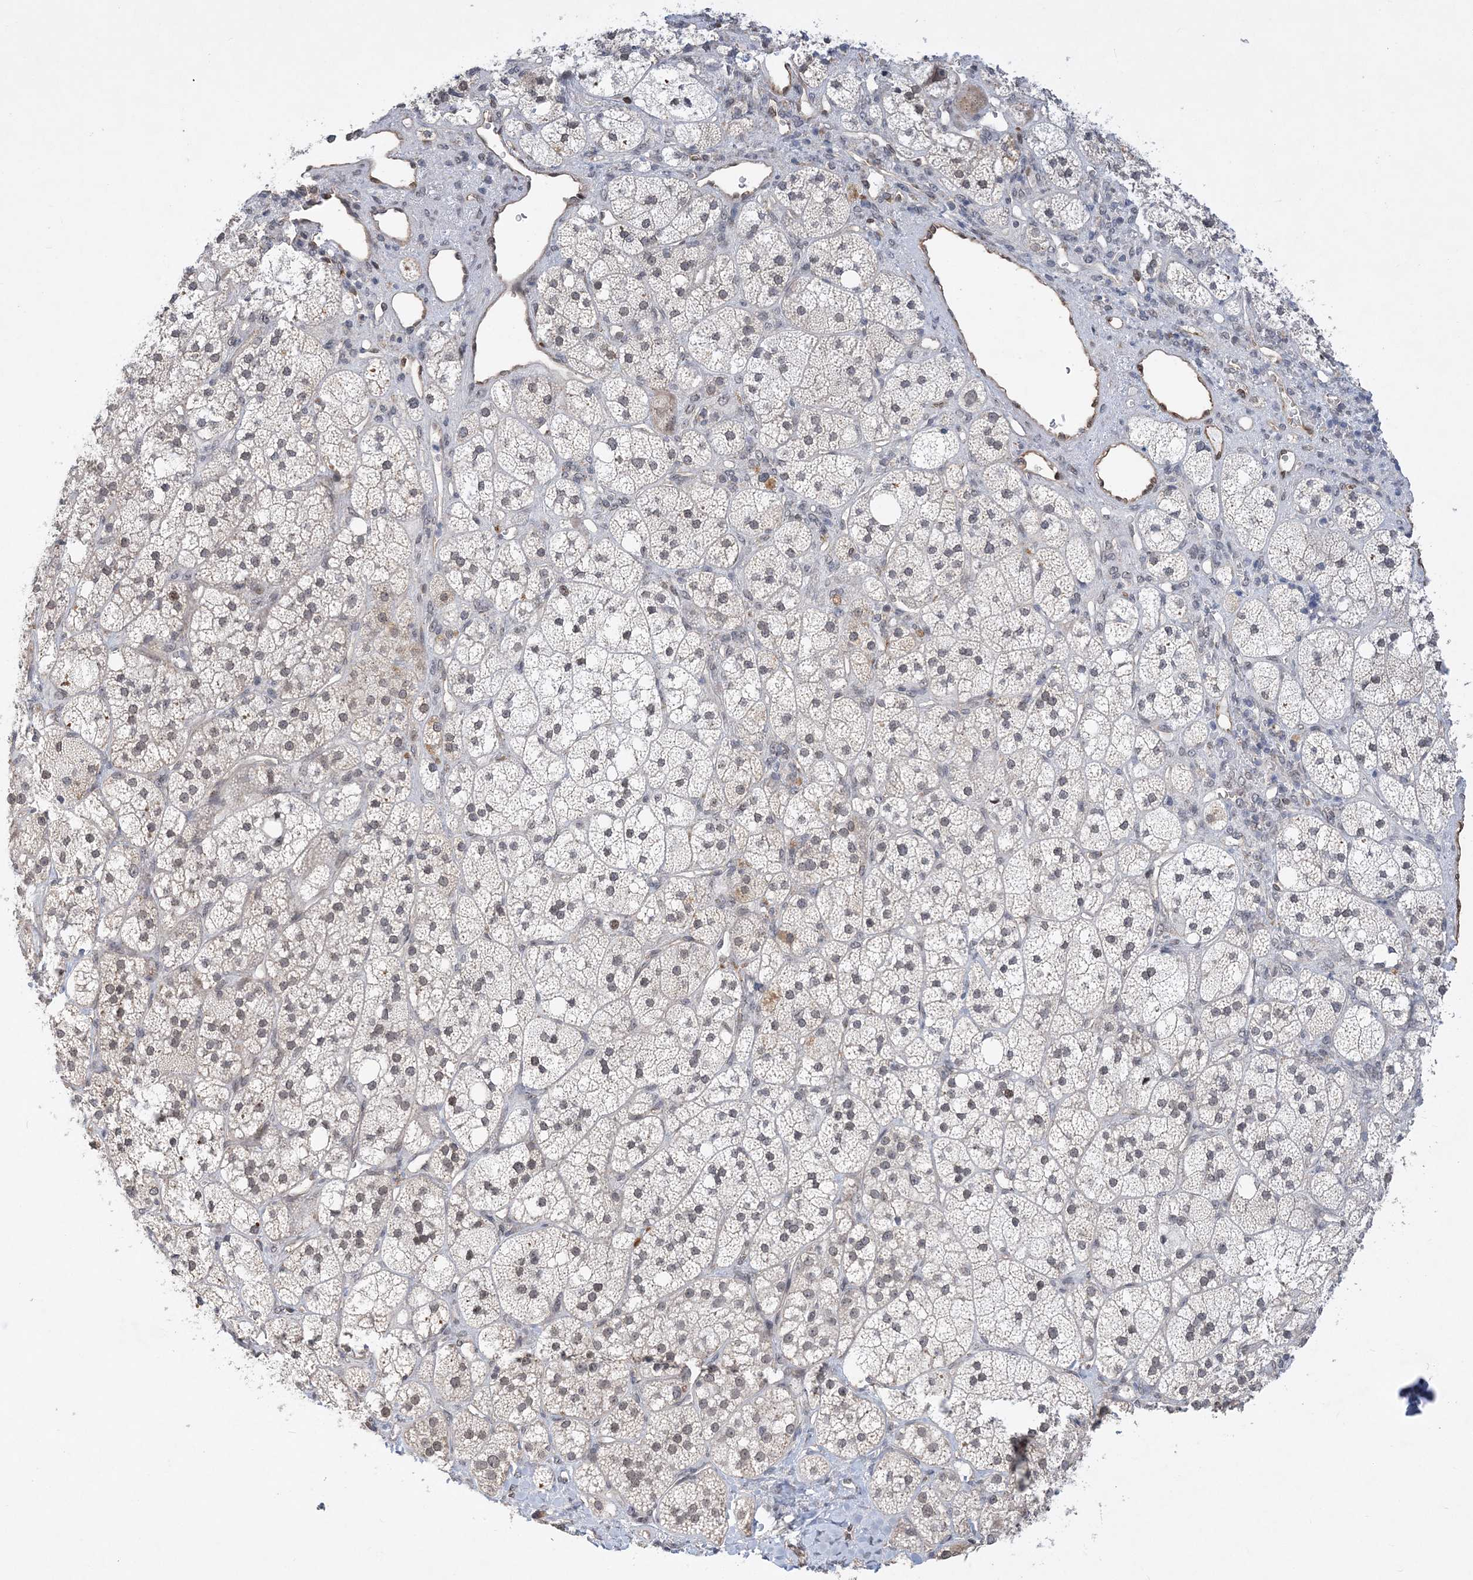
{"staining": {"intensity": "weak", "quantity": "<25%", "location": "nuclear"}, "tissue": "adrenal gland", "cell_type": "Glandular cells", "image_type": "normal", "snomed": [{"axis": "morphology", "description": "Normal tissue, NOS"}, {"axis": "topography", "description": "Adrenal gland"}], "caption": "IHC micrograph of benign adrenal gland stained for a protein (brown), which shows no staining in glandular cells. (DAB immunohistochemistry with hematoxylin counter stain).", "gene": "WAC", "patient": {"sex": "male", "age": 61}}